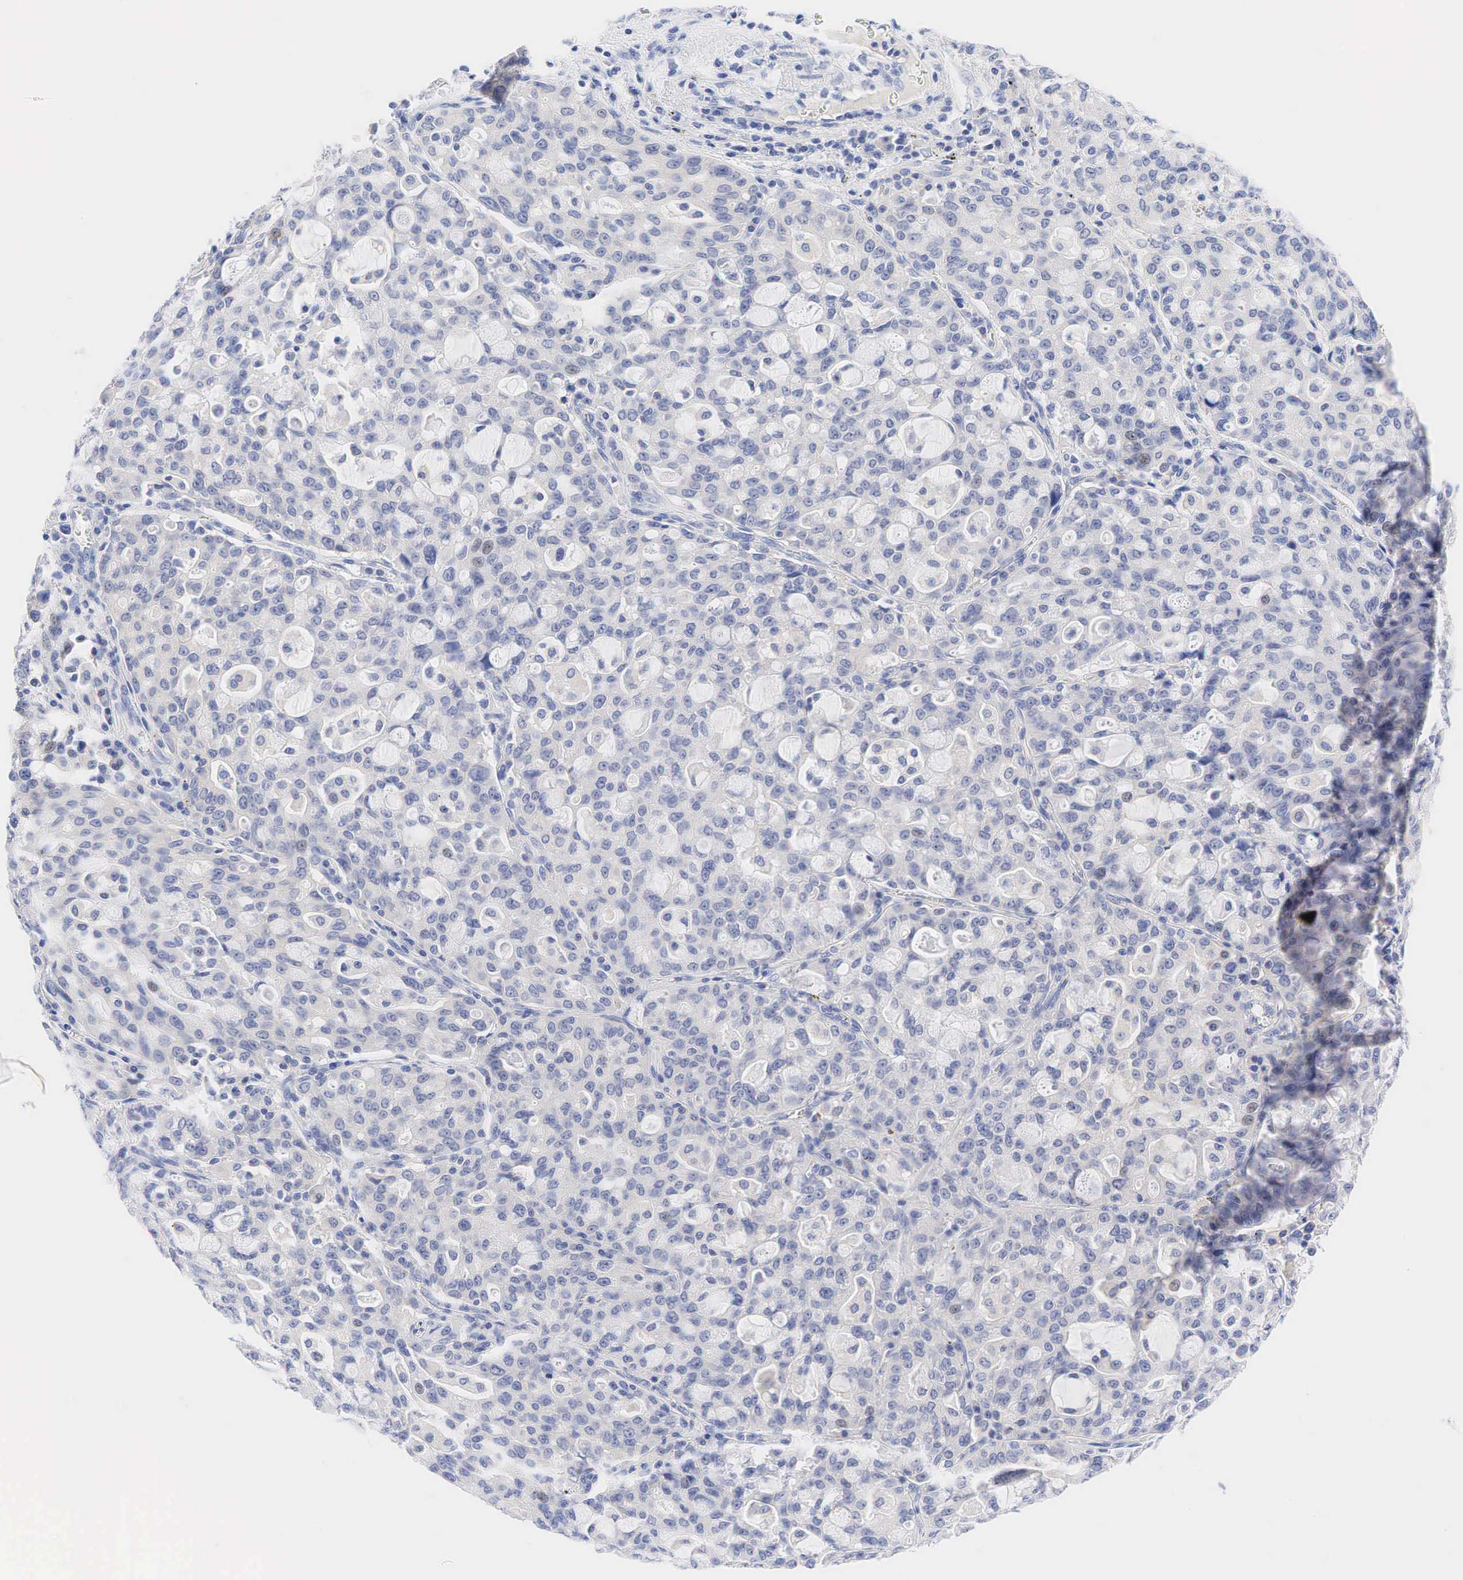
{"staining": {"intensity": "negative", "quantity": "none", "location": "none"}, "tissue": "lung cancer", "cell_type": "Tumor cells", "image_type": "cancer", "snomed": [{"axis": "morphology", "description": "Adenocarcinoma, NOS"}, {"axis": "topography", "description": "Lung"}], "caption": "This is a histopathology image of IHC staining of lung cancer, which shows no expression in tumor cells.", "gene": "AR", "patient": {"sex": "female", "age": 44}}